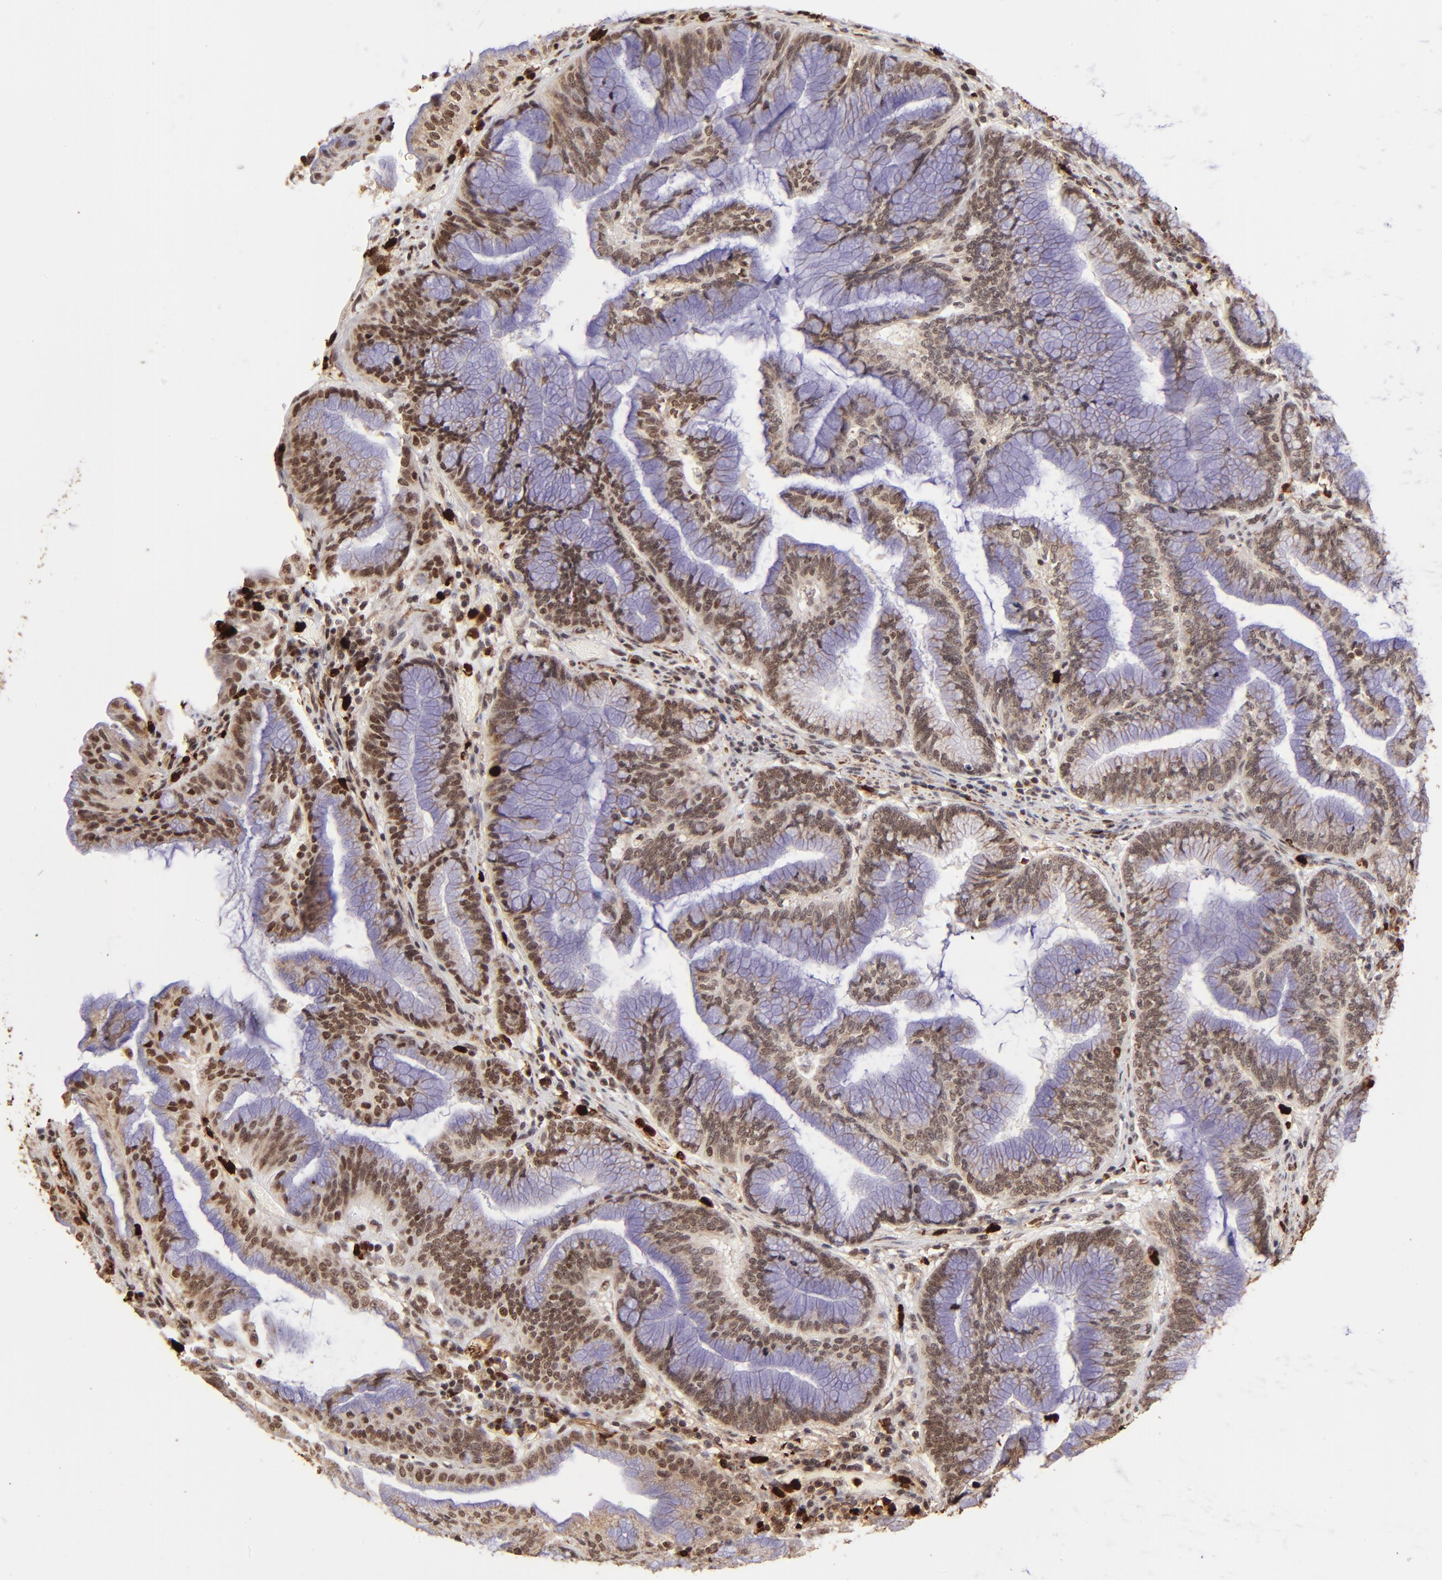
{"staining": {"intensity": "moderate", "quantity": ">75%", "location": "cytoplasmic/membranous,nuclear"}, "tissue": "pancreatic cancer", "cell_type": "Tumor cells", "image_type": "cancer", "snomed": [{"axis": "morphology", "description": "Adenocarcinoma, NOS"}, {"axis": "topography", "description": "Pancreas"}], "caption": "Immunohistochemistry histopathology image of neoplastic tissue: human pancreatic cancer (adenocarcinoma) stained using IHC reveals medium levels of moderate protein expression localized specifically in the cytoplasmic/membranous and nuclear of tumor cells, appearing as a cytoplasmic/membranous and nuclear brown color.", "gene": "ZFX", "patient": {"sex": "female", "age": 64}}